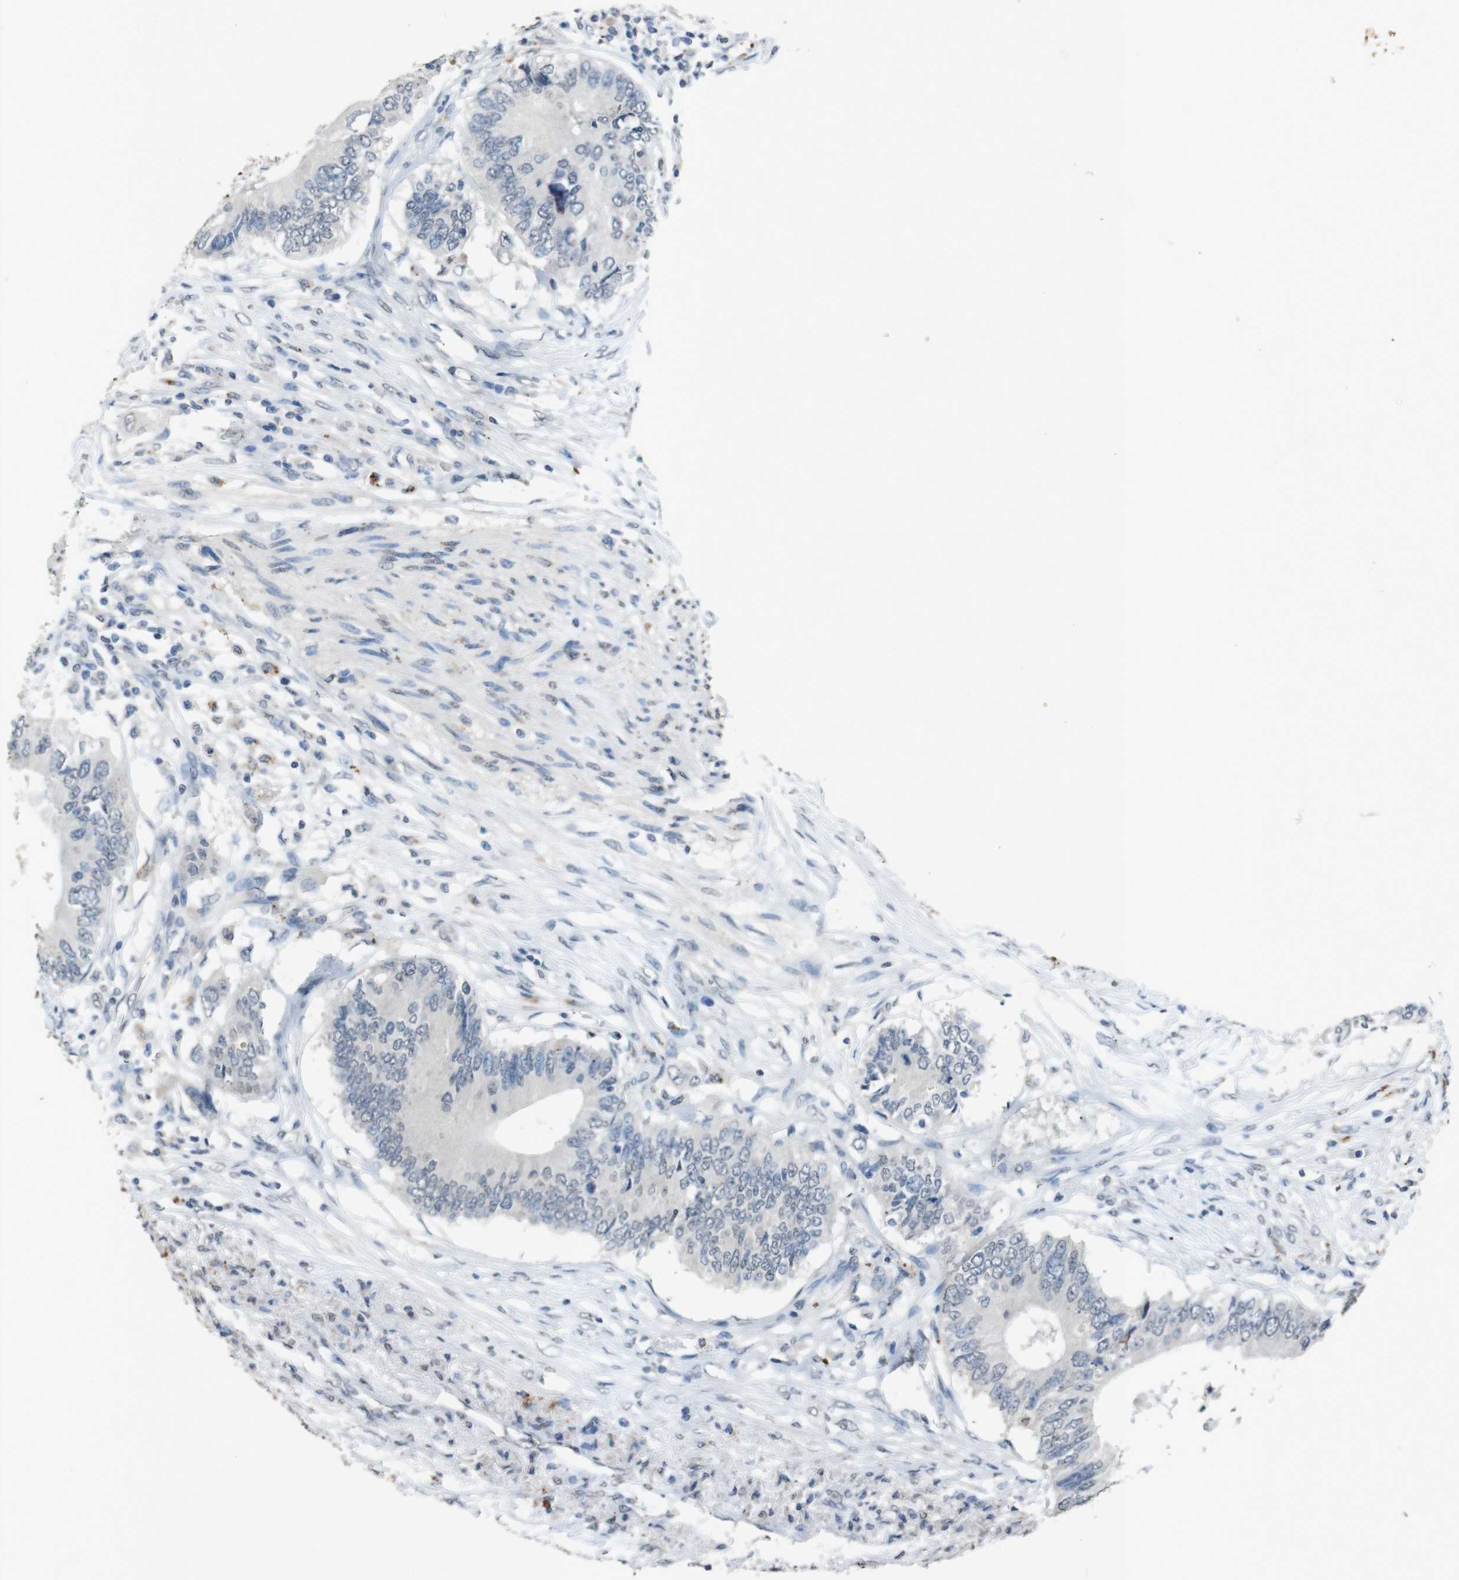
{"staining": {"intensity": "negative", "quantity": "none", "location": "none"}, "tissue": "colorectal cancer", "cell_type": "Tumor cells", "image_type": "cancer", "snomed": [{"axis": "morphology", "description": "Adenocarcinoma, NOS"}, {"axis": "topography", "description": "Colon"}], "caption": "IHC histopathology image of adenocarcinoma (colorectal) stained for a protein (brown), which reveals no staining in tumor cells.", "gene": "STBD1", "patient": {"sex": "male", "age": 71}}